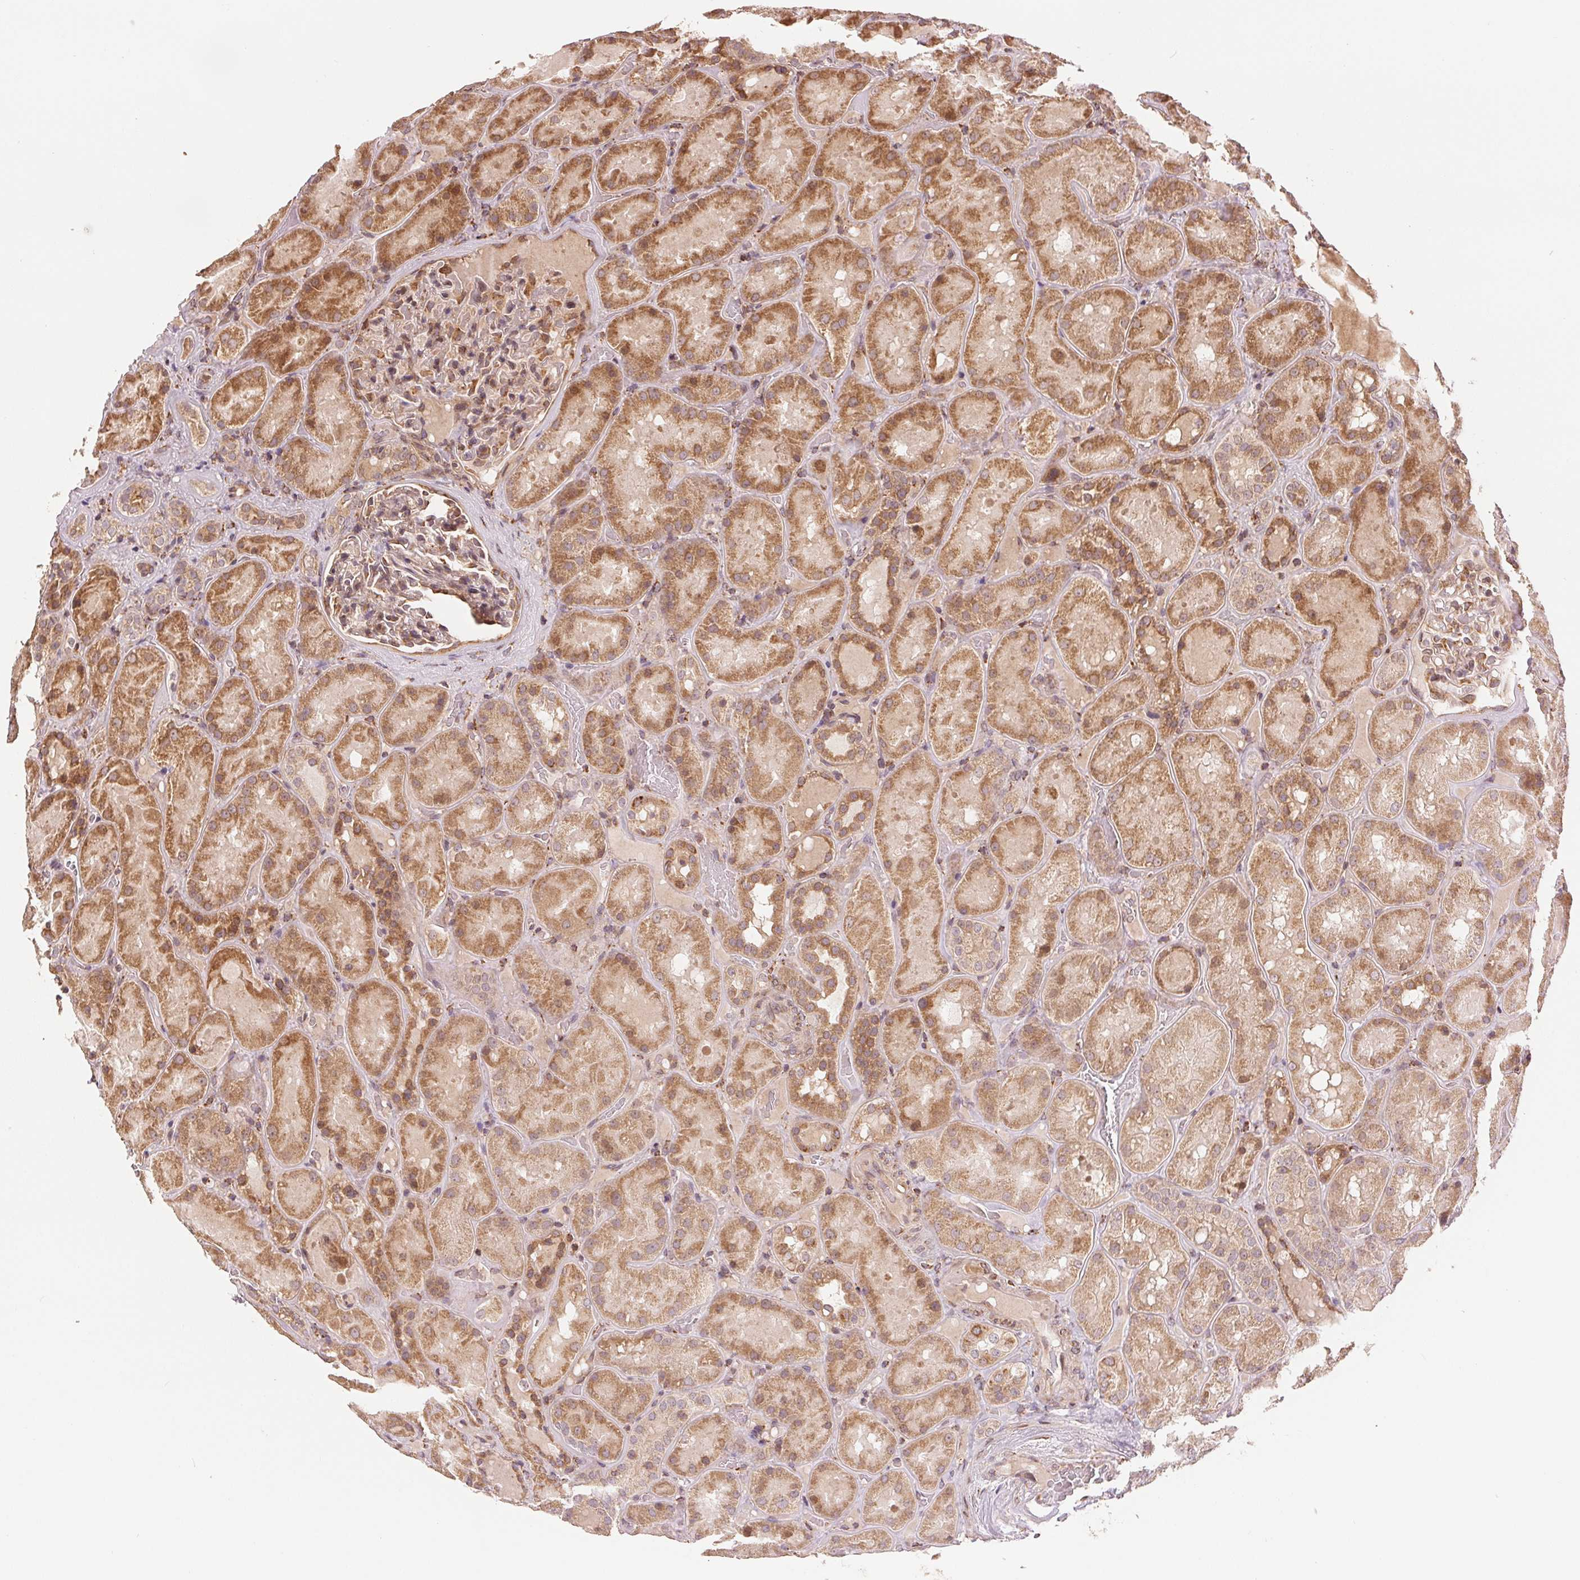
{"staining": {"intensity": "moderate", "quantity": "25%-75%", "location": "cytoplasmic/membranous"}, "tissue": "kidney", "cell_type": "Cells in glomeruli", "image_type": "normal", "snomed": [{"axis": "morphology", "description": "Normal tissue, NOS"}, {"axis": "topography", "description": "Kidney"}], "caption": "A medium amount of moderate cytoplasmic/membranous staining is present in about 25%-75% of cells in glomeruli in unremarkable kidney. The protein of interest is stained brown, and the nuclei are stained in blue (DAB IHC with brightfield microscopy, high magnification).", "gene": "SLC20A1", "patient": {"sex": "male", "age": 73}}